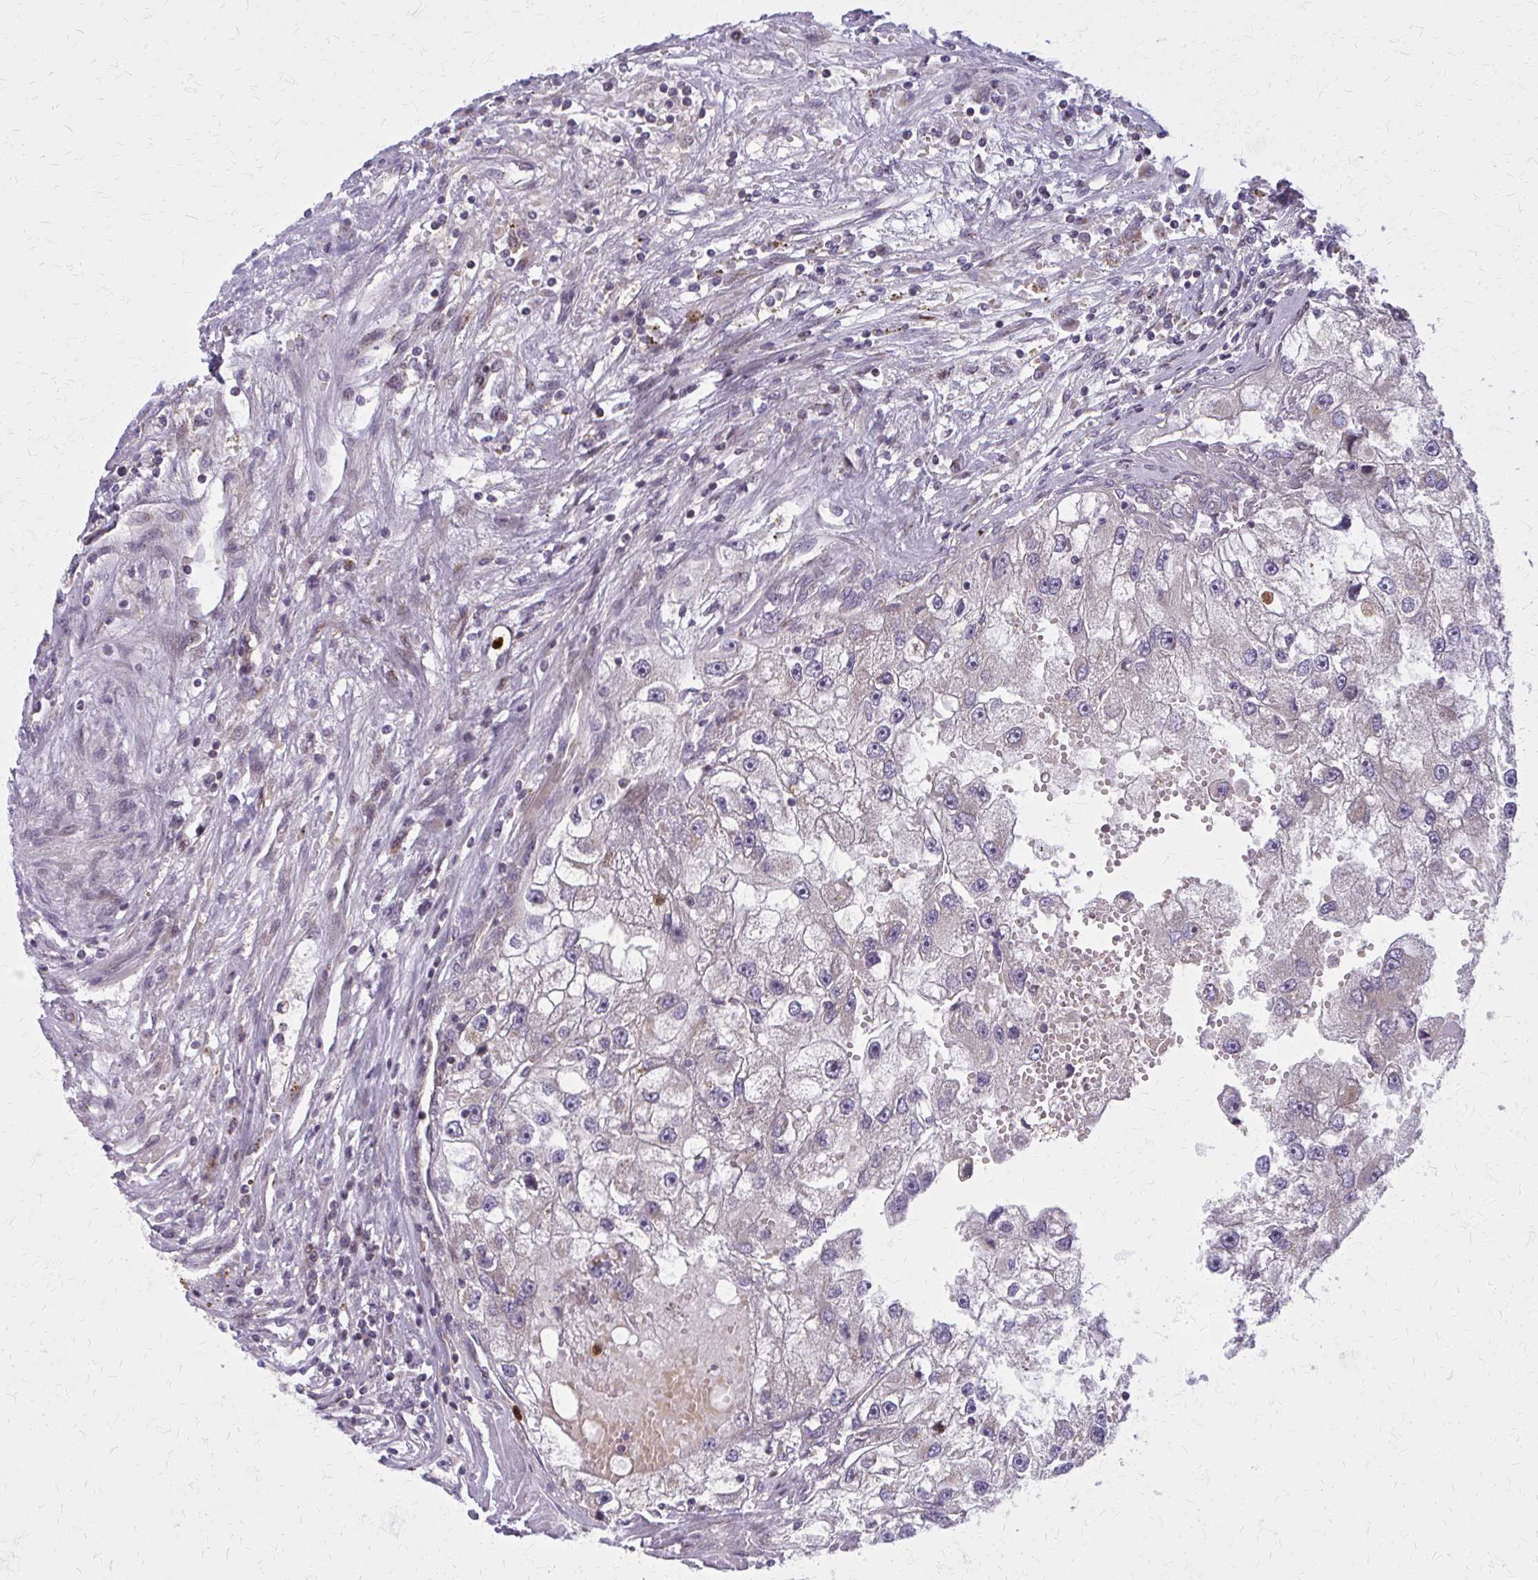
{"staining": {"intensity": "negative", "quantity": "none", "location": "none"}, "tissue": "renal cancer", "cell_type": "Tumor cells", "image_type": "cancer", "snomed": [{"axis": "morphology", "description": "Adenocarcinoma, NOS"}, {"axis": "topography", "description": "Kidney"}], "caption": "DAB (3,3'-diaminobenzidine) immunohistochemical staining of renal cancer (adenocarcinoma) demonstrates no significant staining in tumor cells.", "gene": "MCCC1", "patient": {"sex": "male", "age": 63}}